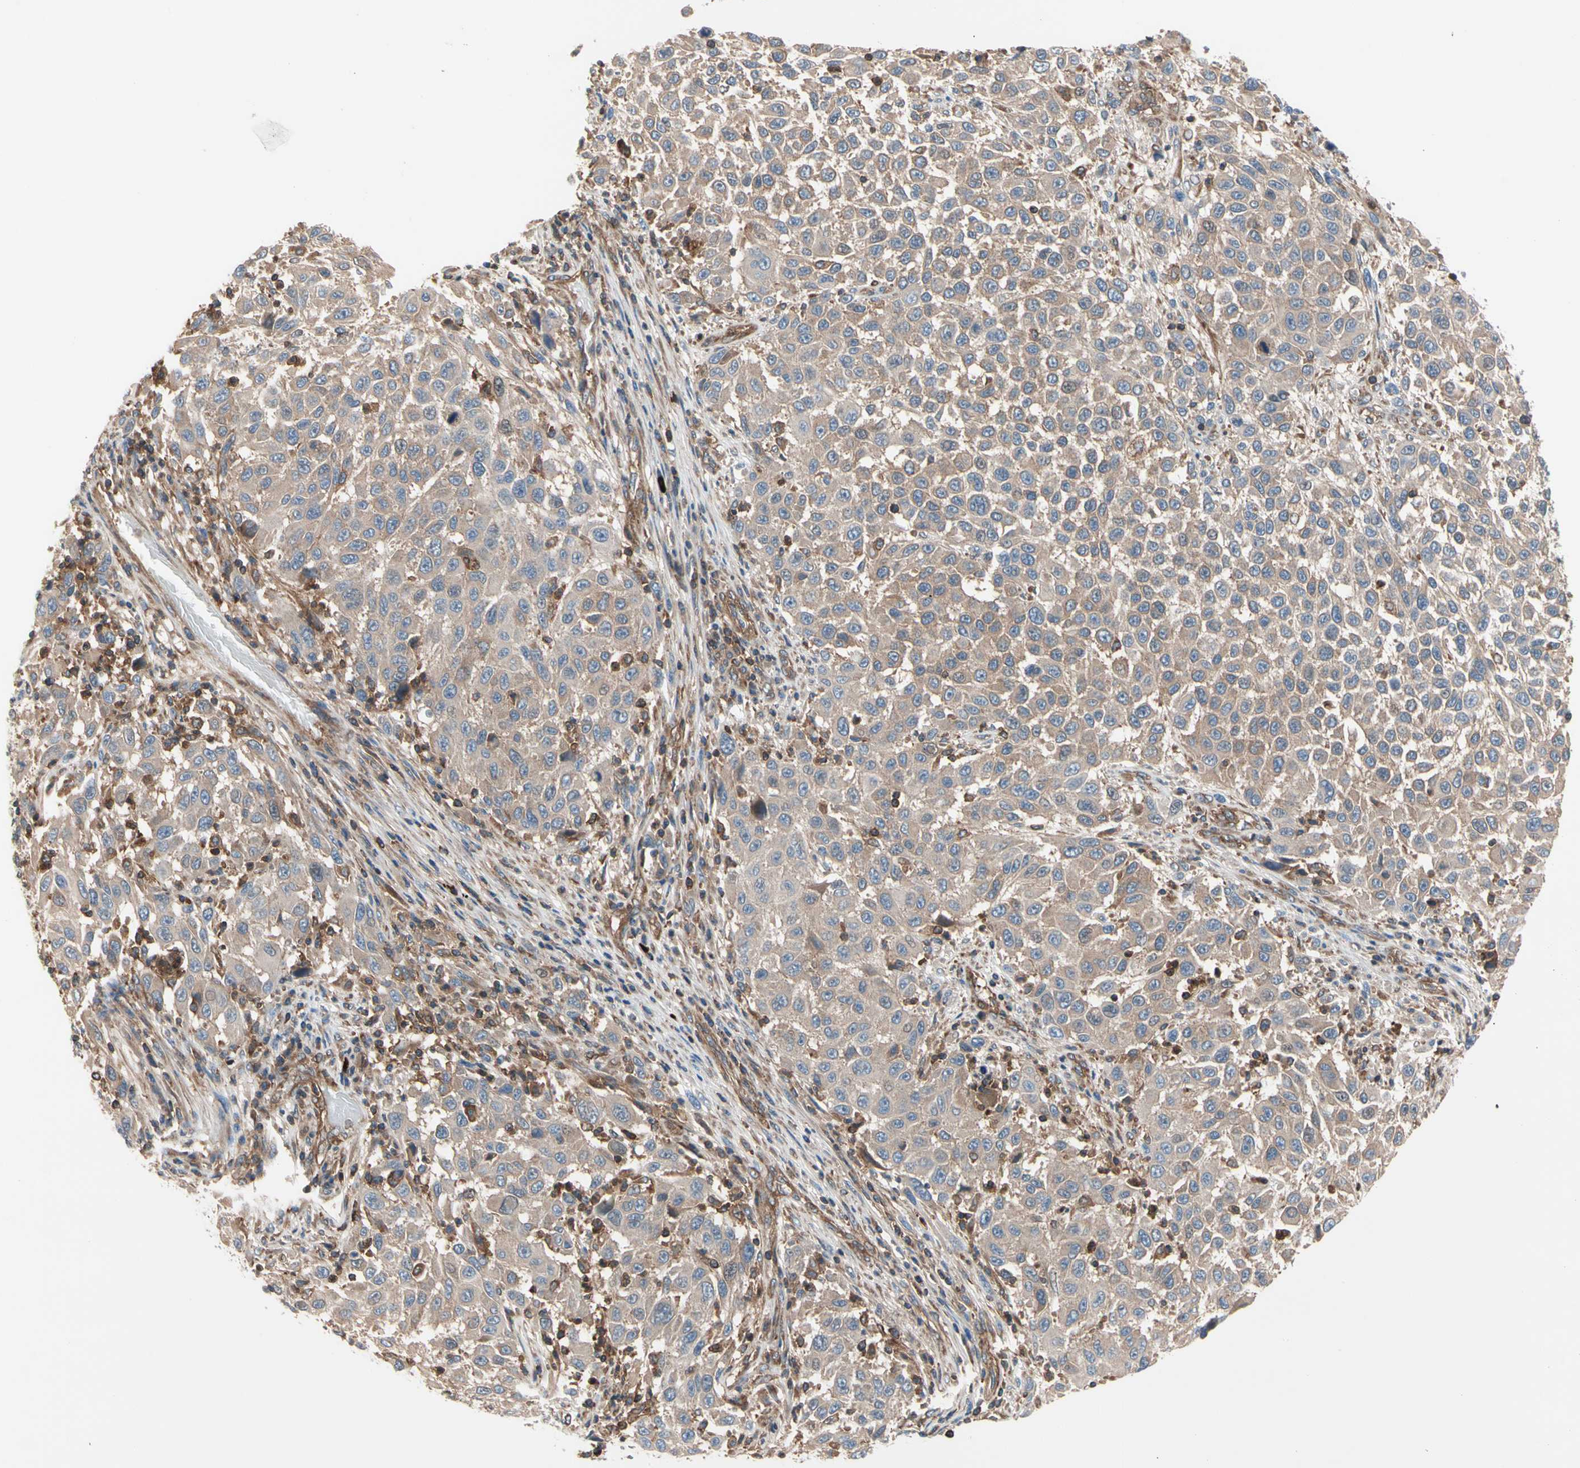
{"staining": {"intensity": "weak", "quantity": ">75%", "location": "cytoplasmic/membranous"}, "tissue": "melanoma", "cell_type": "Tumor cells", "image_type": "cancer", "snomed": [{"axis": "morphology", "description": "Malignant melanoma, Metastatic site"}, {"axis": "topography", "description": "Lymph node"}], "caption": "High-power microscopy captured an immunohistochemistry (IHC) histopathology image of melanoma, revealing weak cytoplasmic/membranous expression in about >75% of tumor cells. The staining was performed using DAB (3,3'-diaminobenzidine), with brown indicating positive protein expression. Nuclei are stained blue with hematoxylin.", "gene": "ROCK1", "patient": {"sex": "male", "age": 61}}